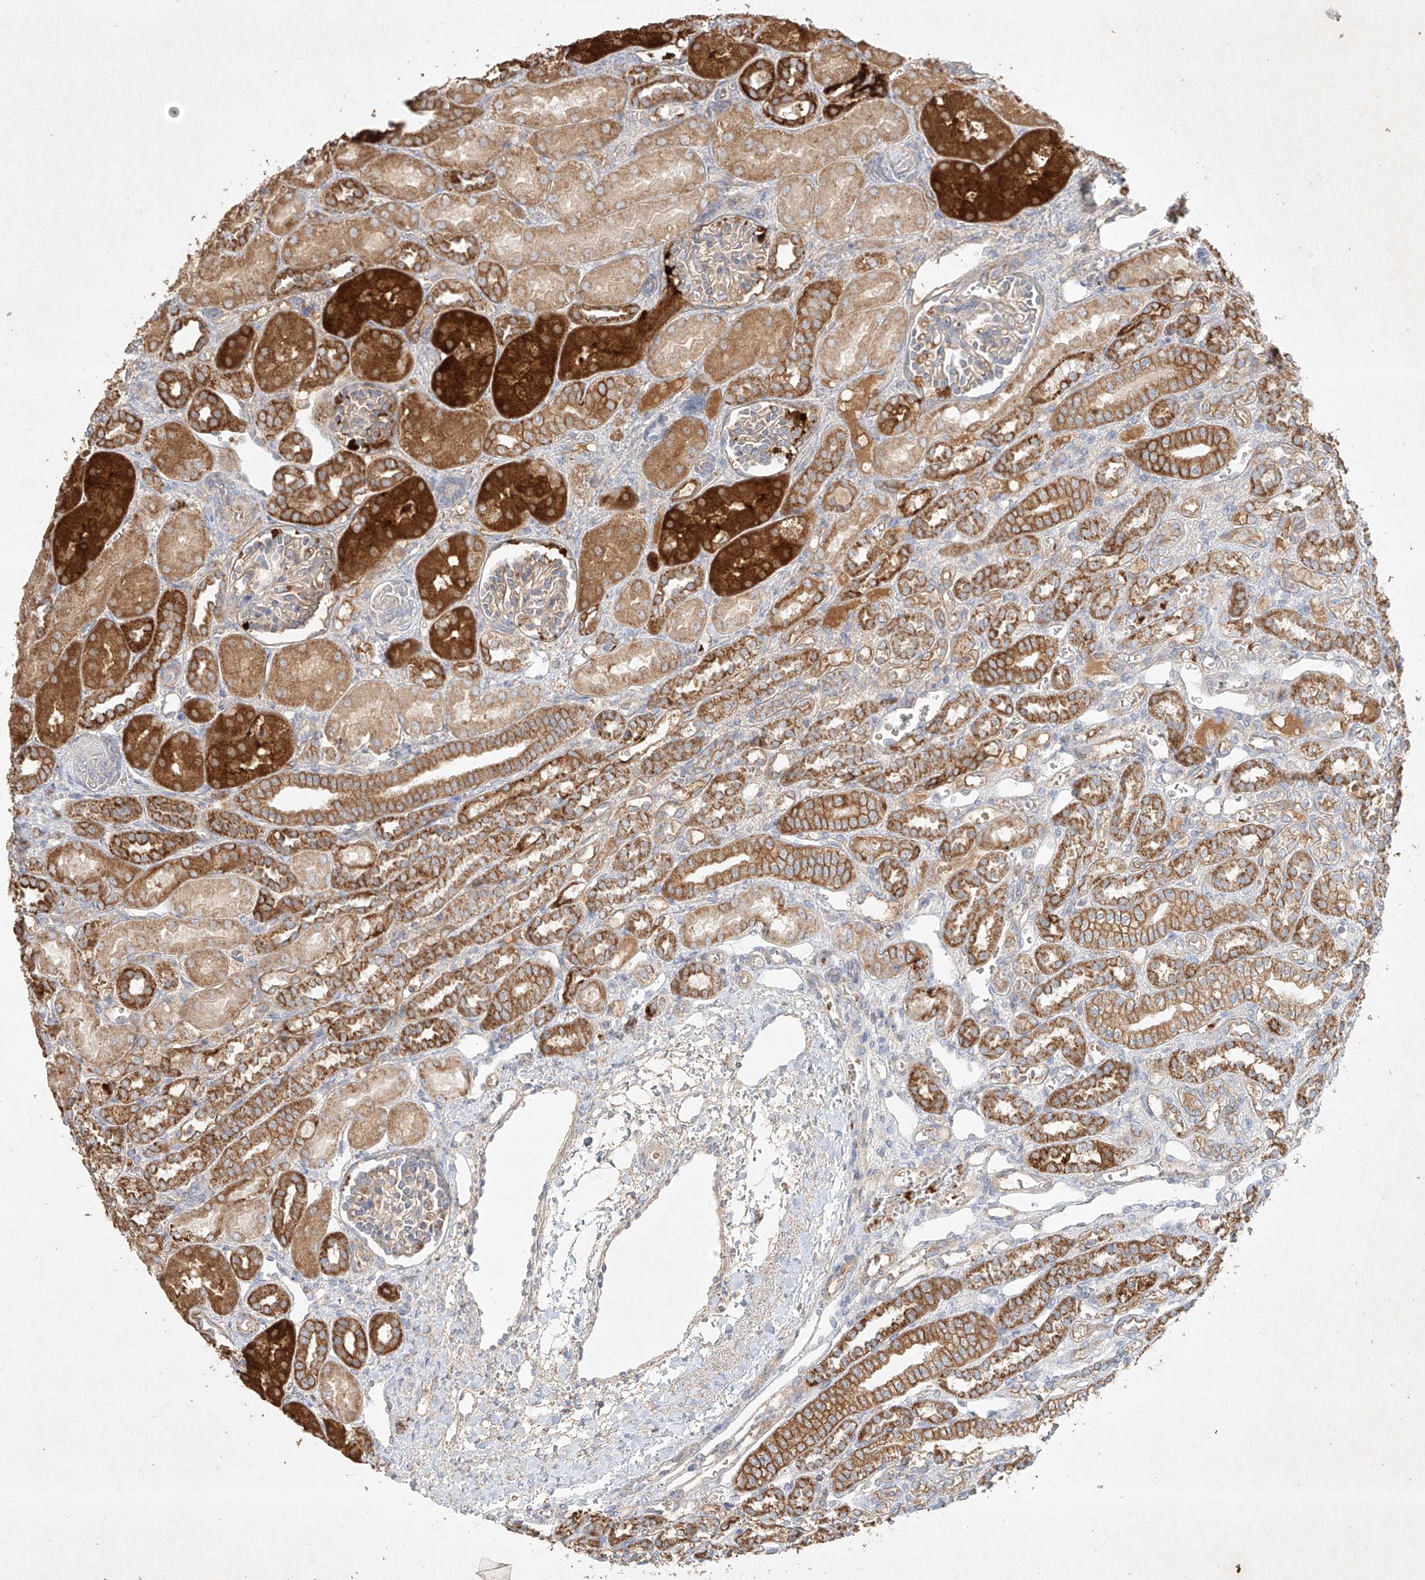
{"staining": {"intensity": "weak", "quantity": "25%-75%", "location": "cytoplasmic/membranous"}, "tissue": "kidney", "cell_type": "Cells in glomeruli", "image_type": "normal", "snomed": [{"axis": "morphology", "description": "Normal tissue, NOS"}, {"axis": "morphology", "description": "Neoplasm, malignant, NOS"}, {"axis": "topography", "description": "Kidney"}], "caption": "This photomicrograph demonstrates immunohistochemistry staining of benign human kidney, with low weak cytoplasmic/membranous staining in approximately 25%-75% of cells in glomeruli.", "gene": "KPNA7", "patient": {"sex": "female", "age": 1}}